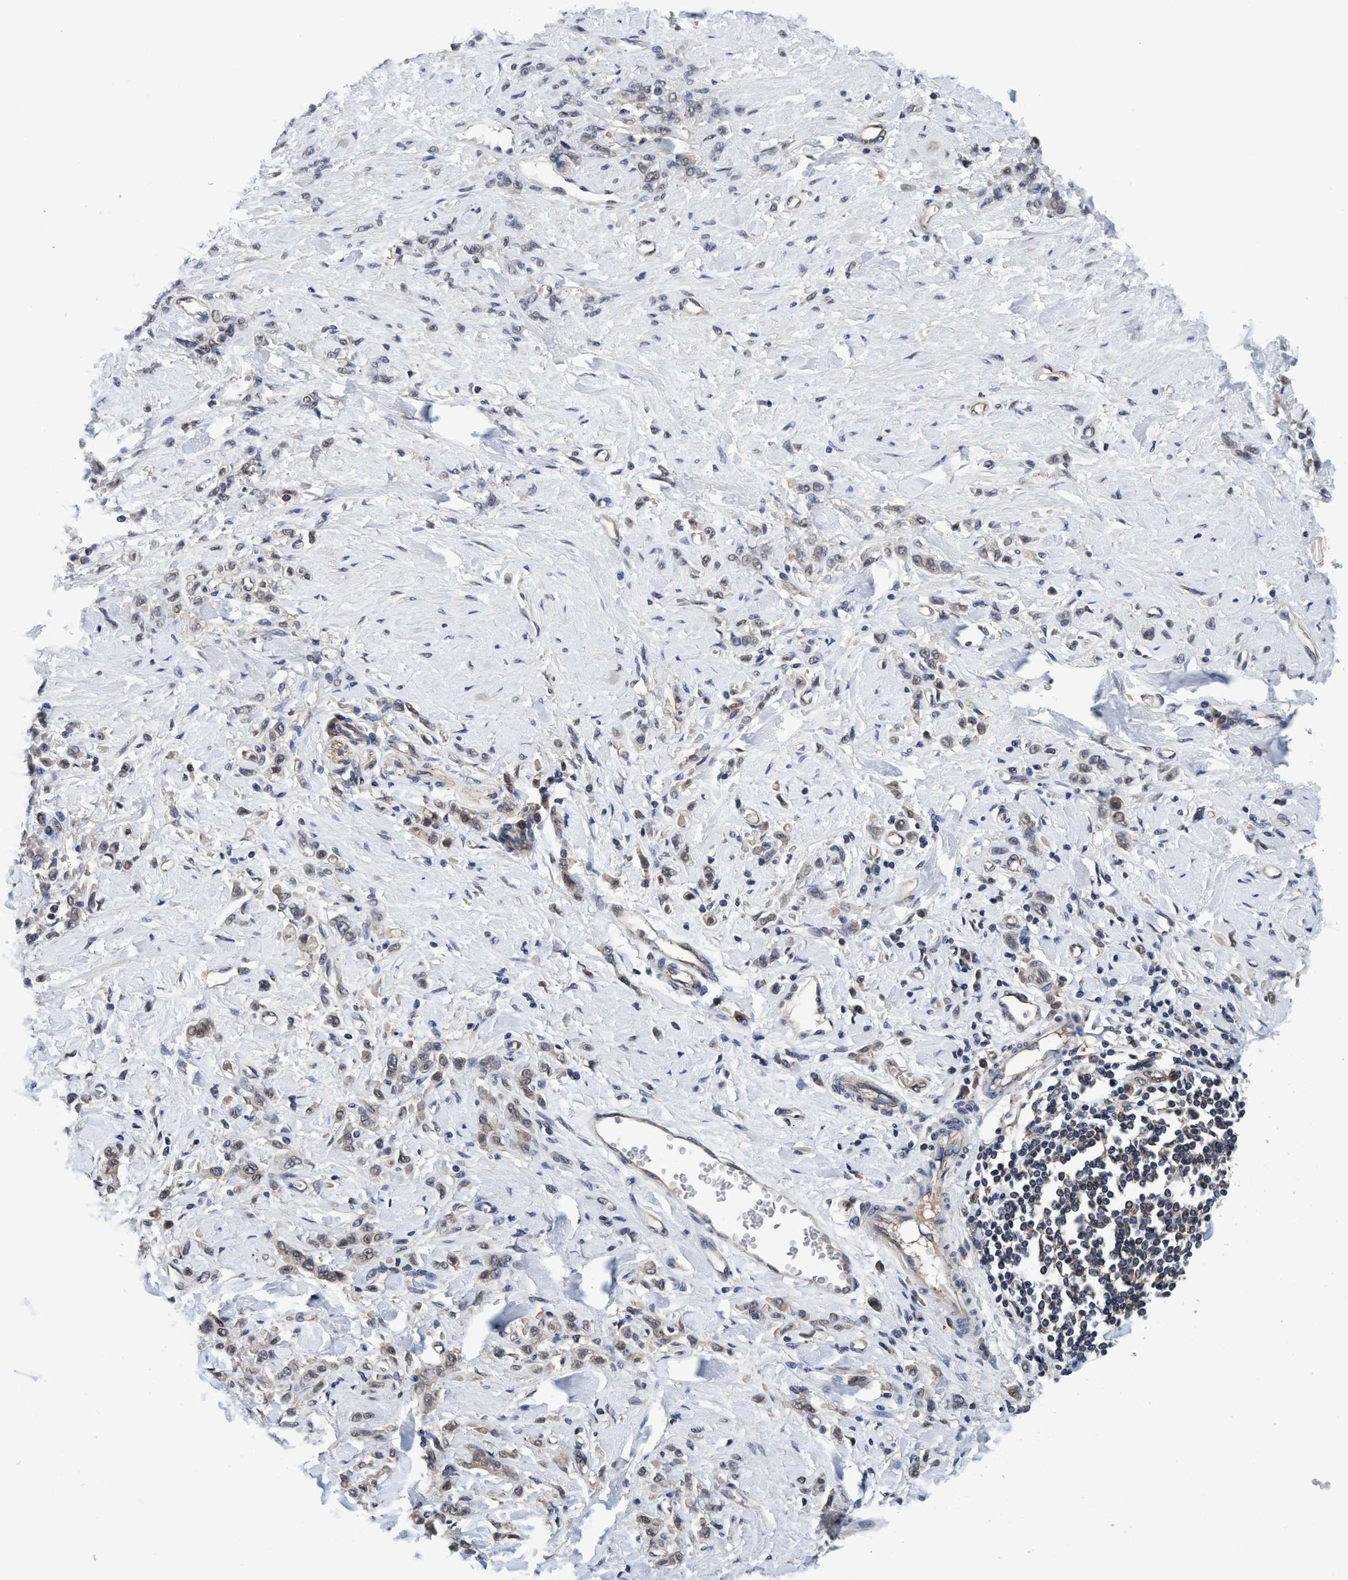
{"staining": {"intensity": "weak", "quantity": "25%-75%", "location": "cytoplasmic/membranous"}, "tissue": "stomach cancer", "cell_type": "Tumor cells", "image_type": "cancer", "snomed": [{"axis": "morphology", "description": "Normal tissue, NOS"}, {"axis": "morphology", "description": "Adenocarcinoma, NOS"}, {"axis": "topography", "description": "Stomach"}], "caption": "The immunohistochemical stain highlights weak cytoplasmic/membranous positivity in tumor cells of adenocarcinoma (stomach) tissue.", "gene": "PSMD12", "patient": {"sex": "male", "age": 82}}